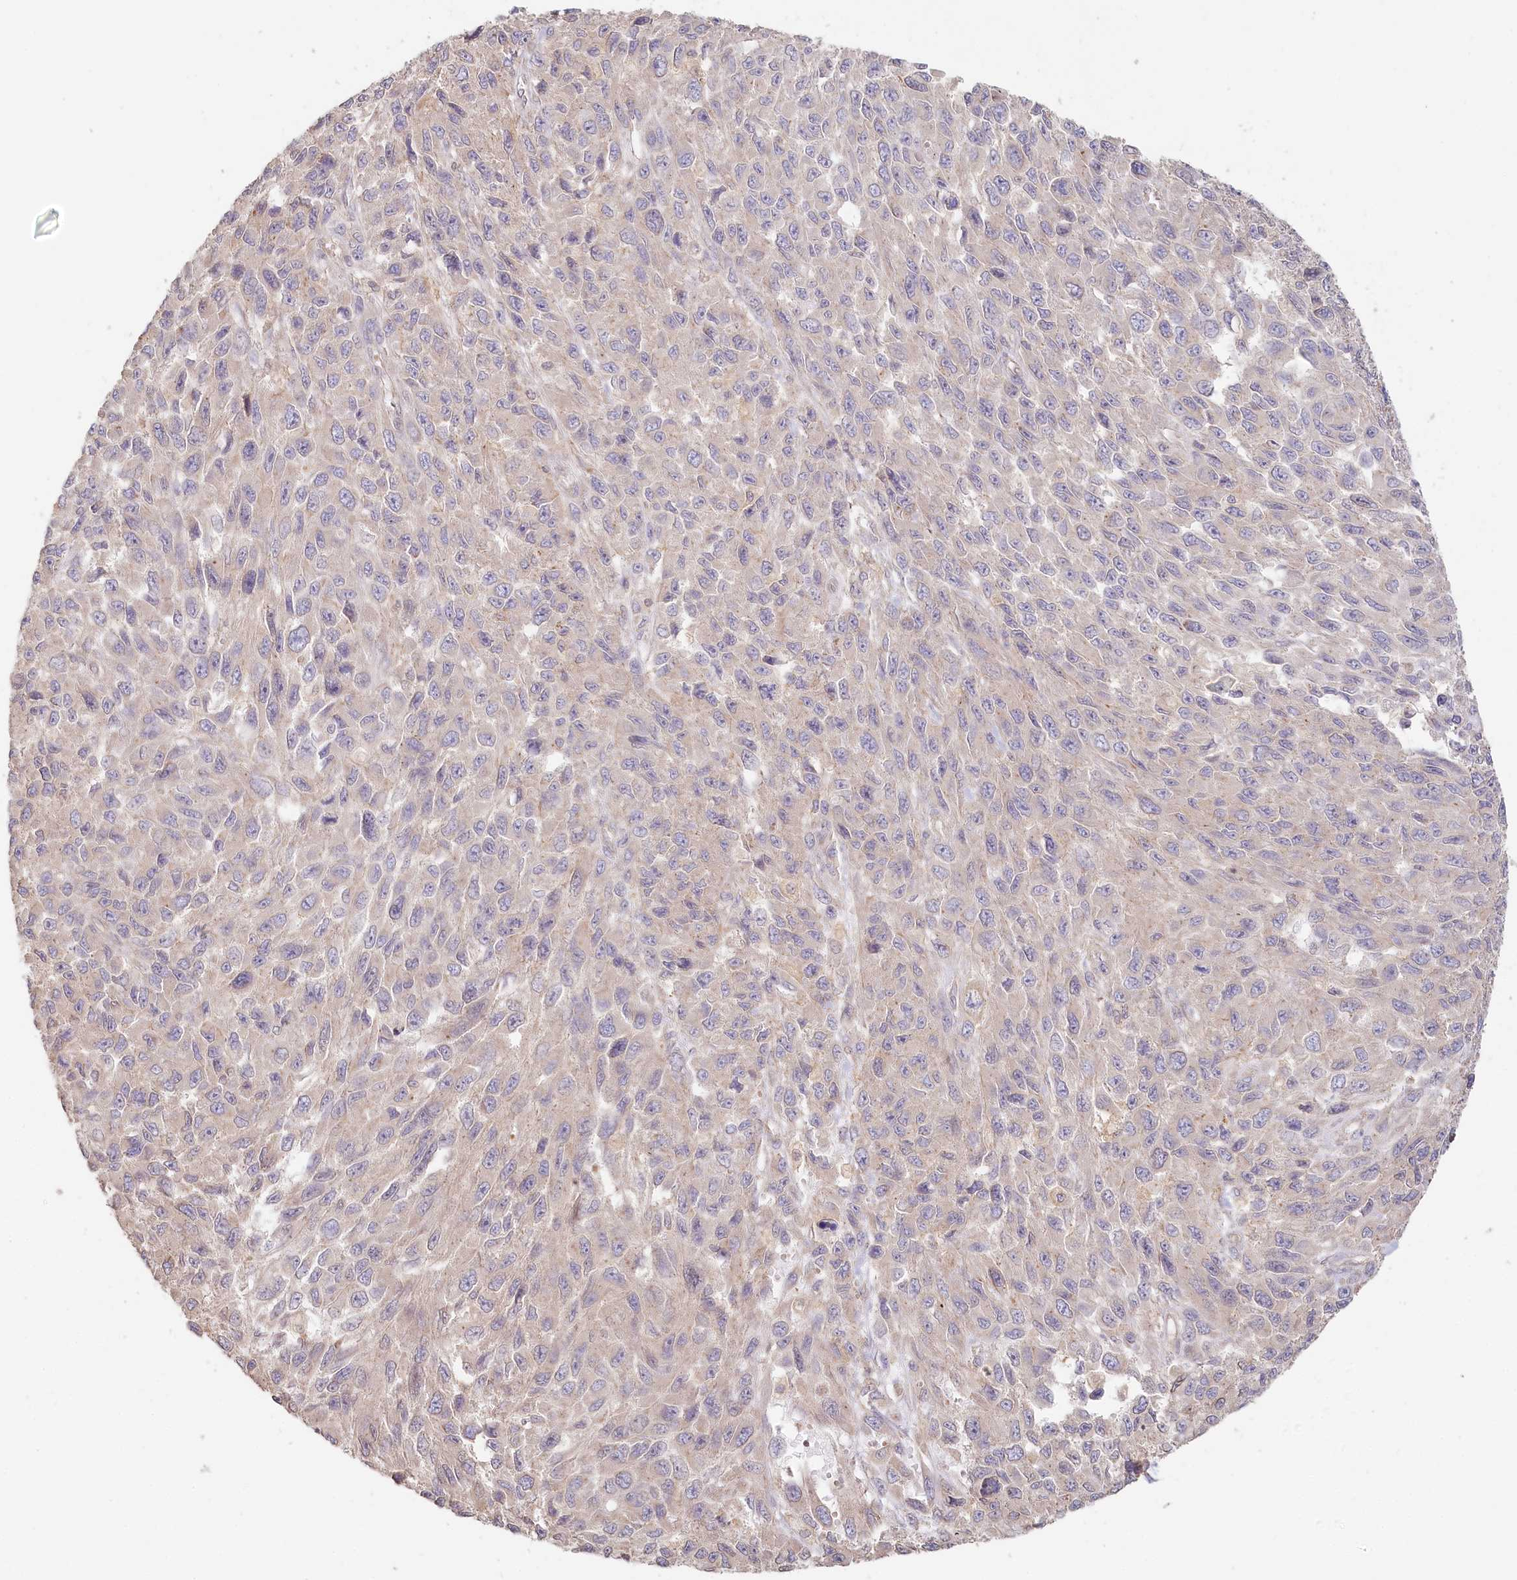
{"staining": {"intensity": "negative", "quantity": "none", "location": "none"}, "tissue": "melanoma", "cell_type": "Tumor cells", "image_type": "cancer", "snomed": [{"axis": "morphology", "description": "Normal tissue, NOS"}, {"axis": "morphology", "description": "Malignant melanoma, NOS"}, {"axis": "topography", "description": "Skin"}], "caption": "The immunohistochemistry (IHC) micrograph has no significant positivity in tumor cells of malignant melanoma tissue.", "gene": "TCHP", "patient": {"sex": "female", "age": 96}}